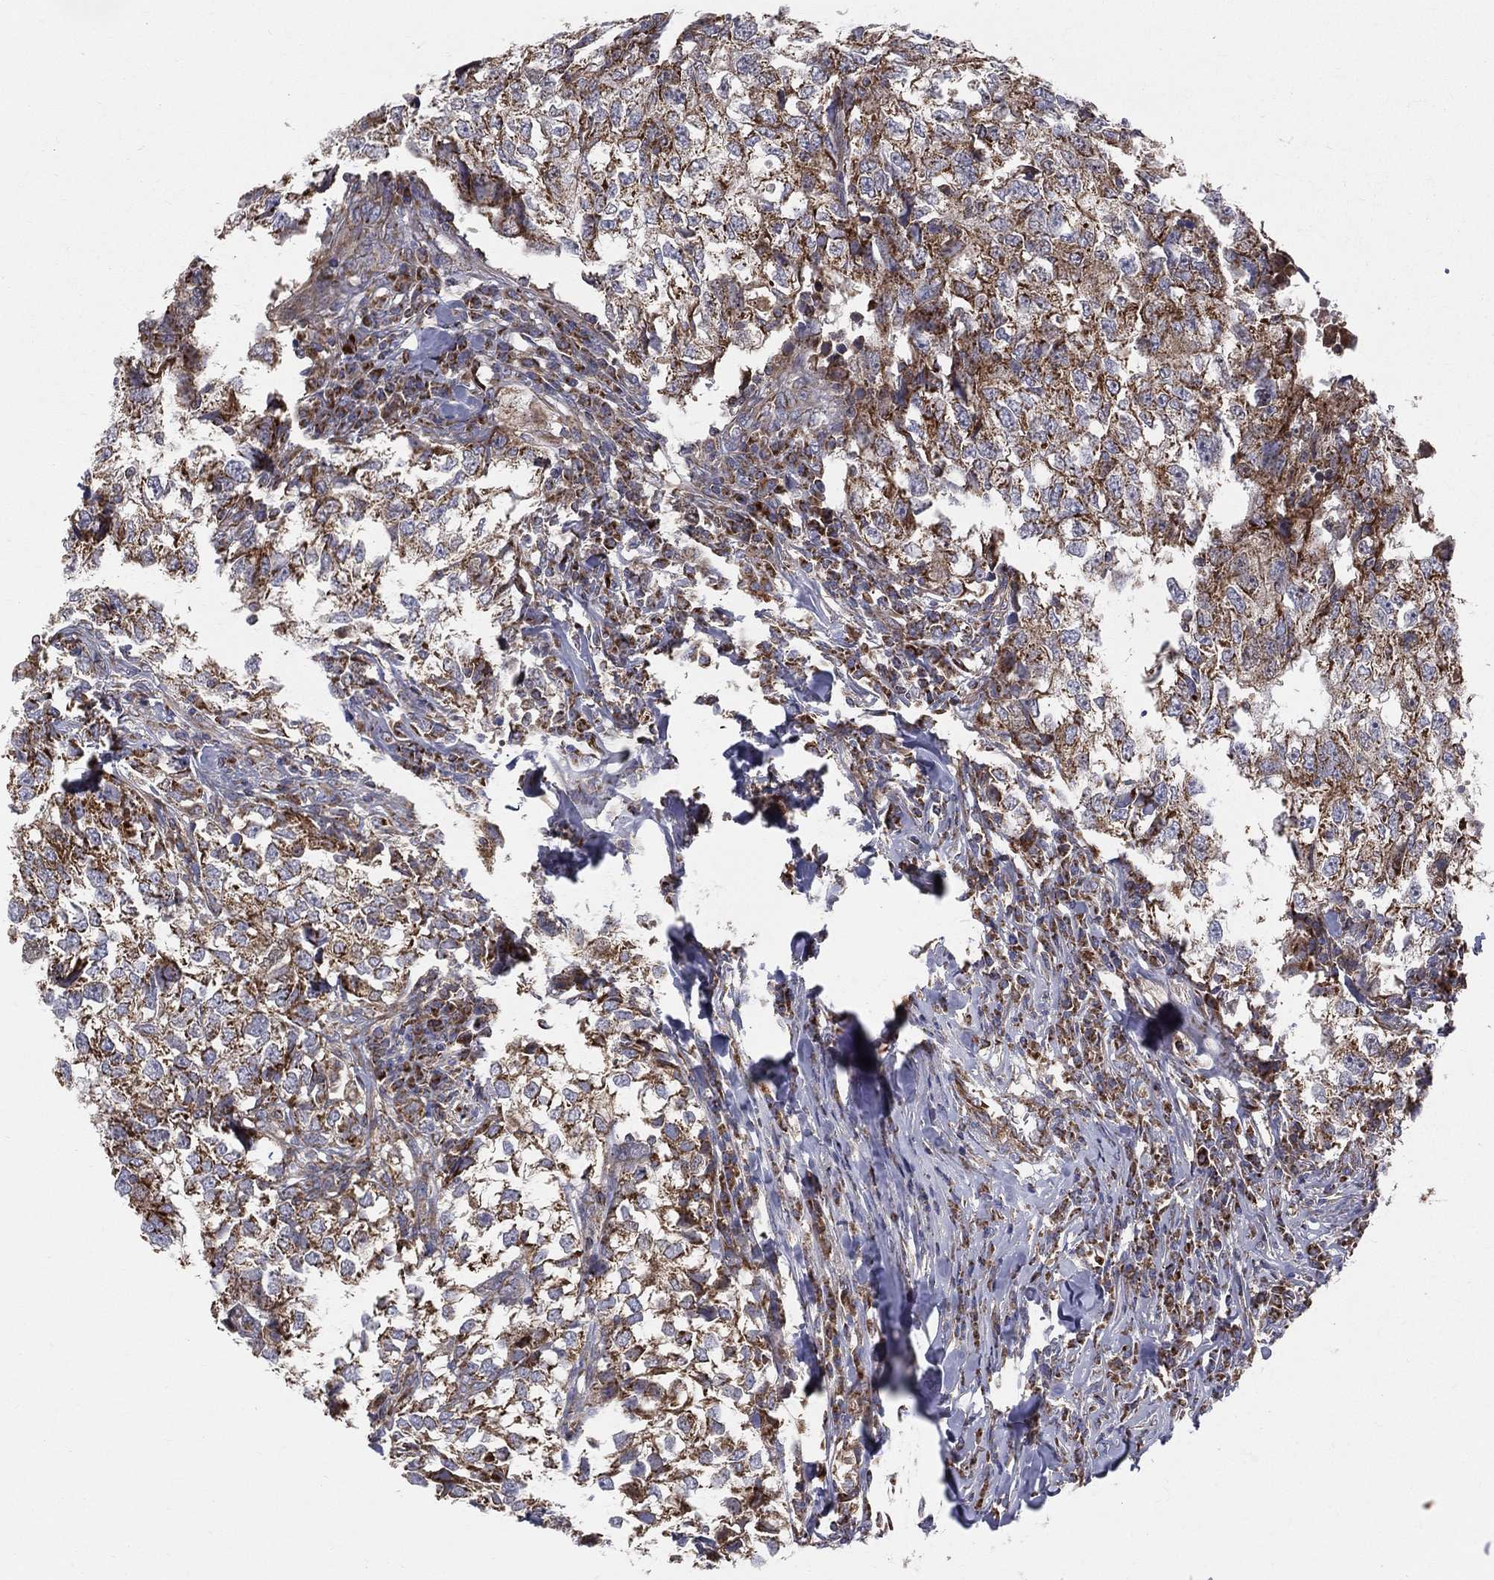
{"staining": {"intensity": "strong", "quantity": ">75%", "location": "cytoplasmic/membranous"}, "tissue": "breast cancer", "cell_type": "Tumor cells", "image_type": "cancer", "snomed": [{"axis": "morphology", "description": "Duct carcinoma"}, {"axis": "topography", "description": "Breast"}], "caption": "Tumor cells show high levels of strong cytoplasmic/membranous staining in approximately >75% of cells in breast cancer. (Stains: DAB in brown, nuclei in blue, Microscopy: brightfield microscopy at high magnification).", "gene": "MIX23", "patient": {"sex": "female", "age": 30}}